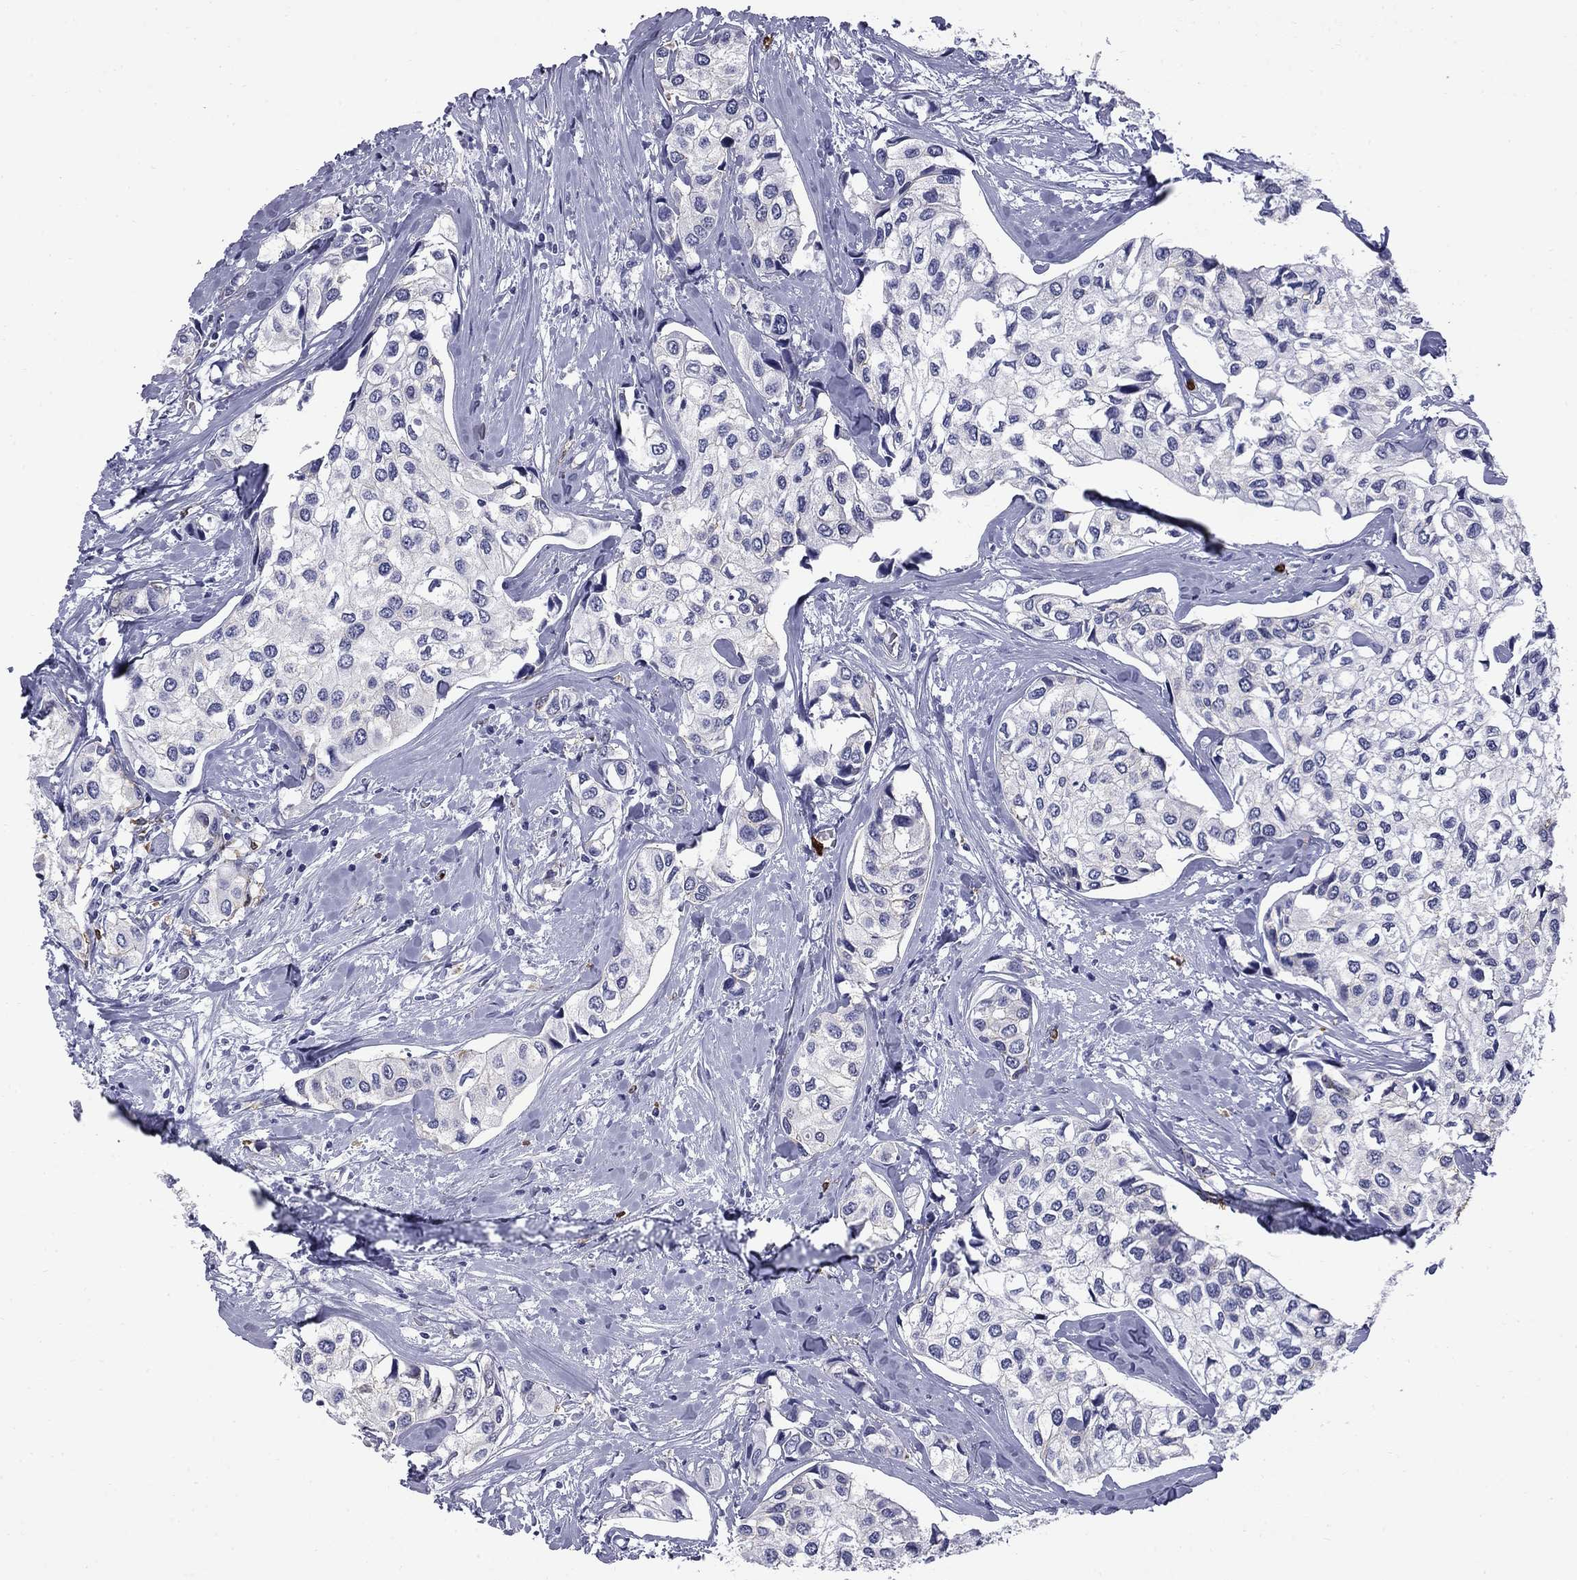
{"staining": {"intensity": "negative", "quantity": "none", "location": "none"}, "tissue": "urothelial cancer", "cell_type": "Tumor cells", "image_type": "cancer", "snomed": [{"axis": "morphology", "description": "Urothelial carcinoma, High grade"}, {"axis": "topography", "description": "Urinary bladder"}], "caption": "The histopathology image displays no staining of tumor cells in urothelial cancer.", "gene": "TRIM29", "patient": {"sex": "male", "age": 73}}